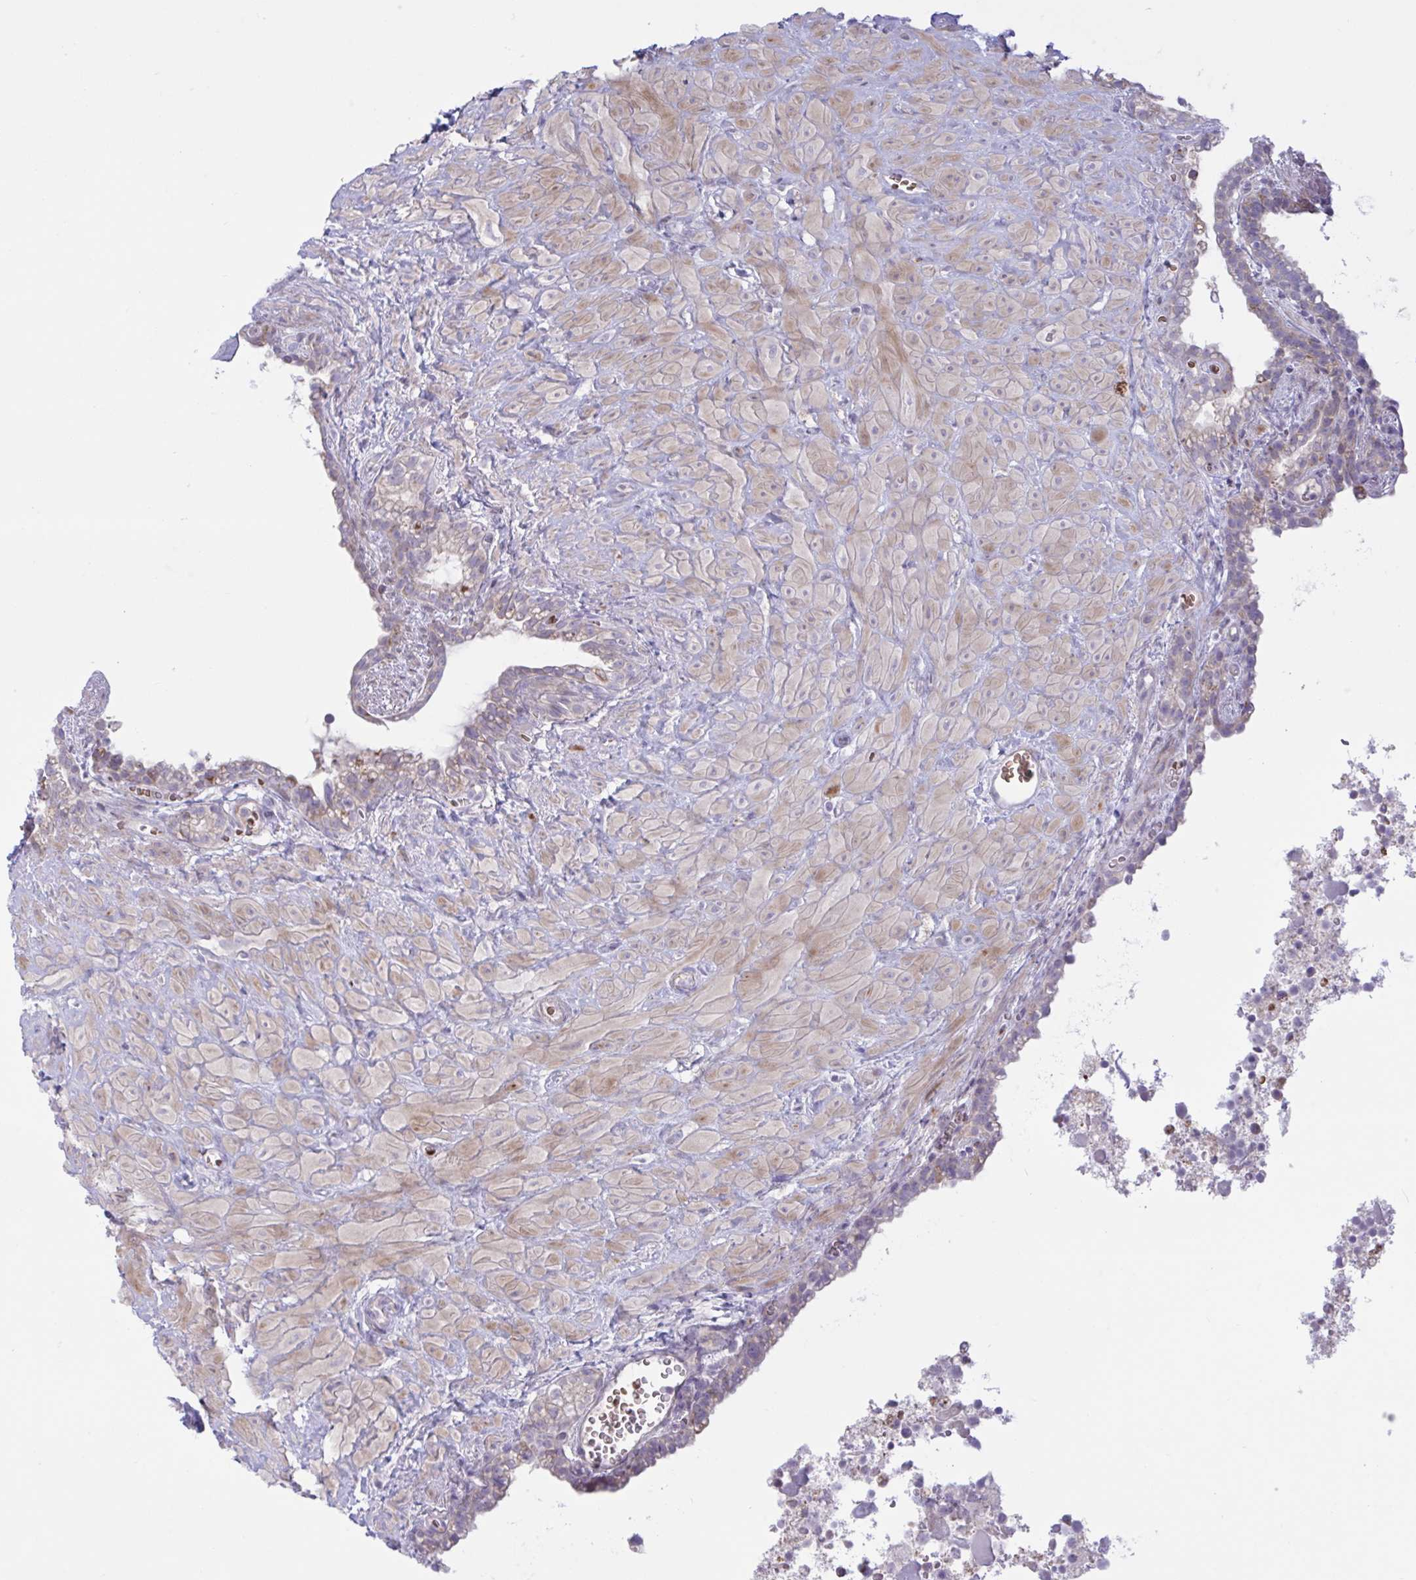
{"staining": {"intensity": "weak", "quantity": "<25%", "location": "cytoplasmic/membranous"}, "tissue": "seminal vesicle", "cell_type": "Glandular cells", "image_type": "normal", "snomed": [{"axis": "morphology", "description": "Normal tissue, NOS"}, {"axis": "topography", "description": "Seminal veicle"}], "caption": "DAB immunohistochemical staining of benign human seminal vesicle displays no significant staining in glandular cells.", "gene": "VWC2", "patient": {"sex": "male", "age": 76}}